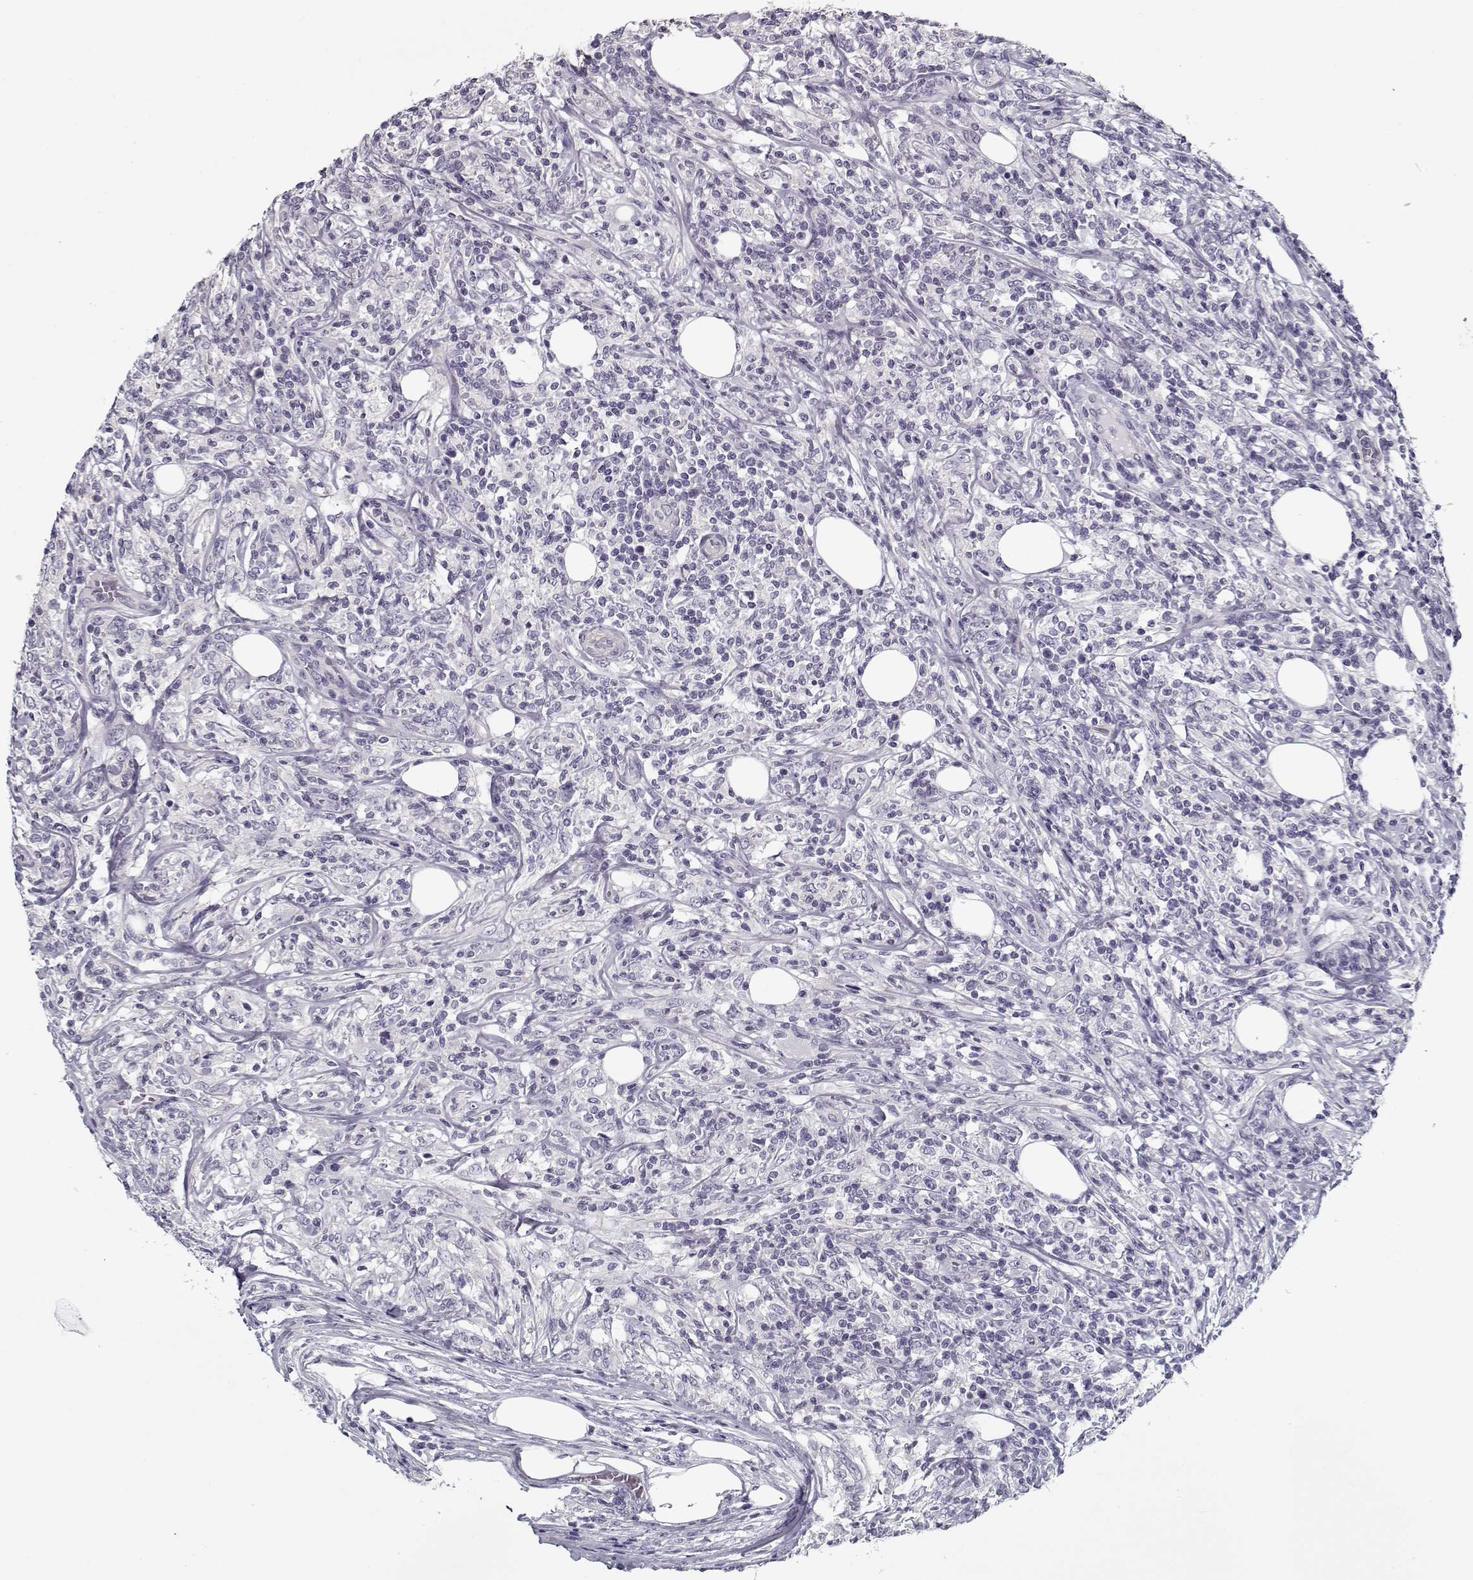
{"staining": {"intensity": "negative", "quantity": "none", "location": "none"}, "tissue": "lymphoma", "cell_type": "Tumor cells", "image_type": "cancer", "snomed": [{"axis": "morphology", "description": "Malignant lymphoma, non-Hodgkin's type, High grade"}, {"axis": "topography", "description": "Lymph node"}], "caption": "Immunohistochemical staining of human malignant lymphoma, non-Hodgkin's type (high-grade) displays no significant staining in tumor cells.", "gene": "CCDC136", "patient": {"sex": "female", "age": 84}}